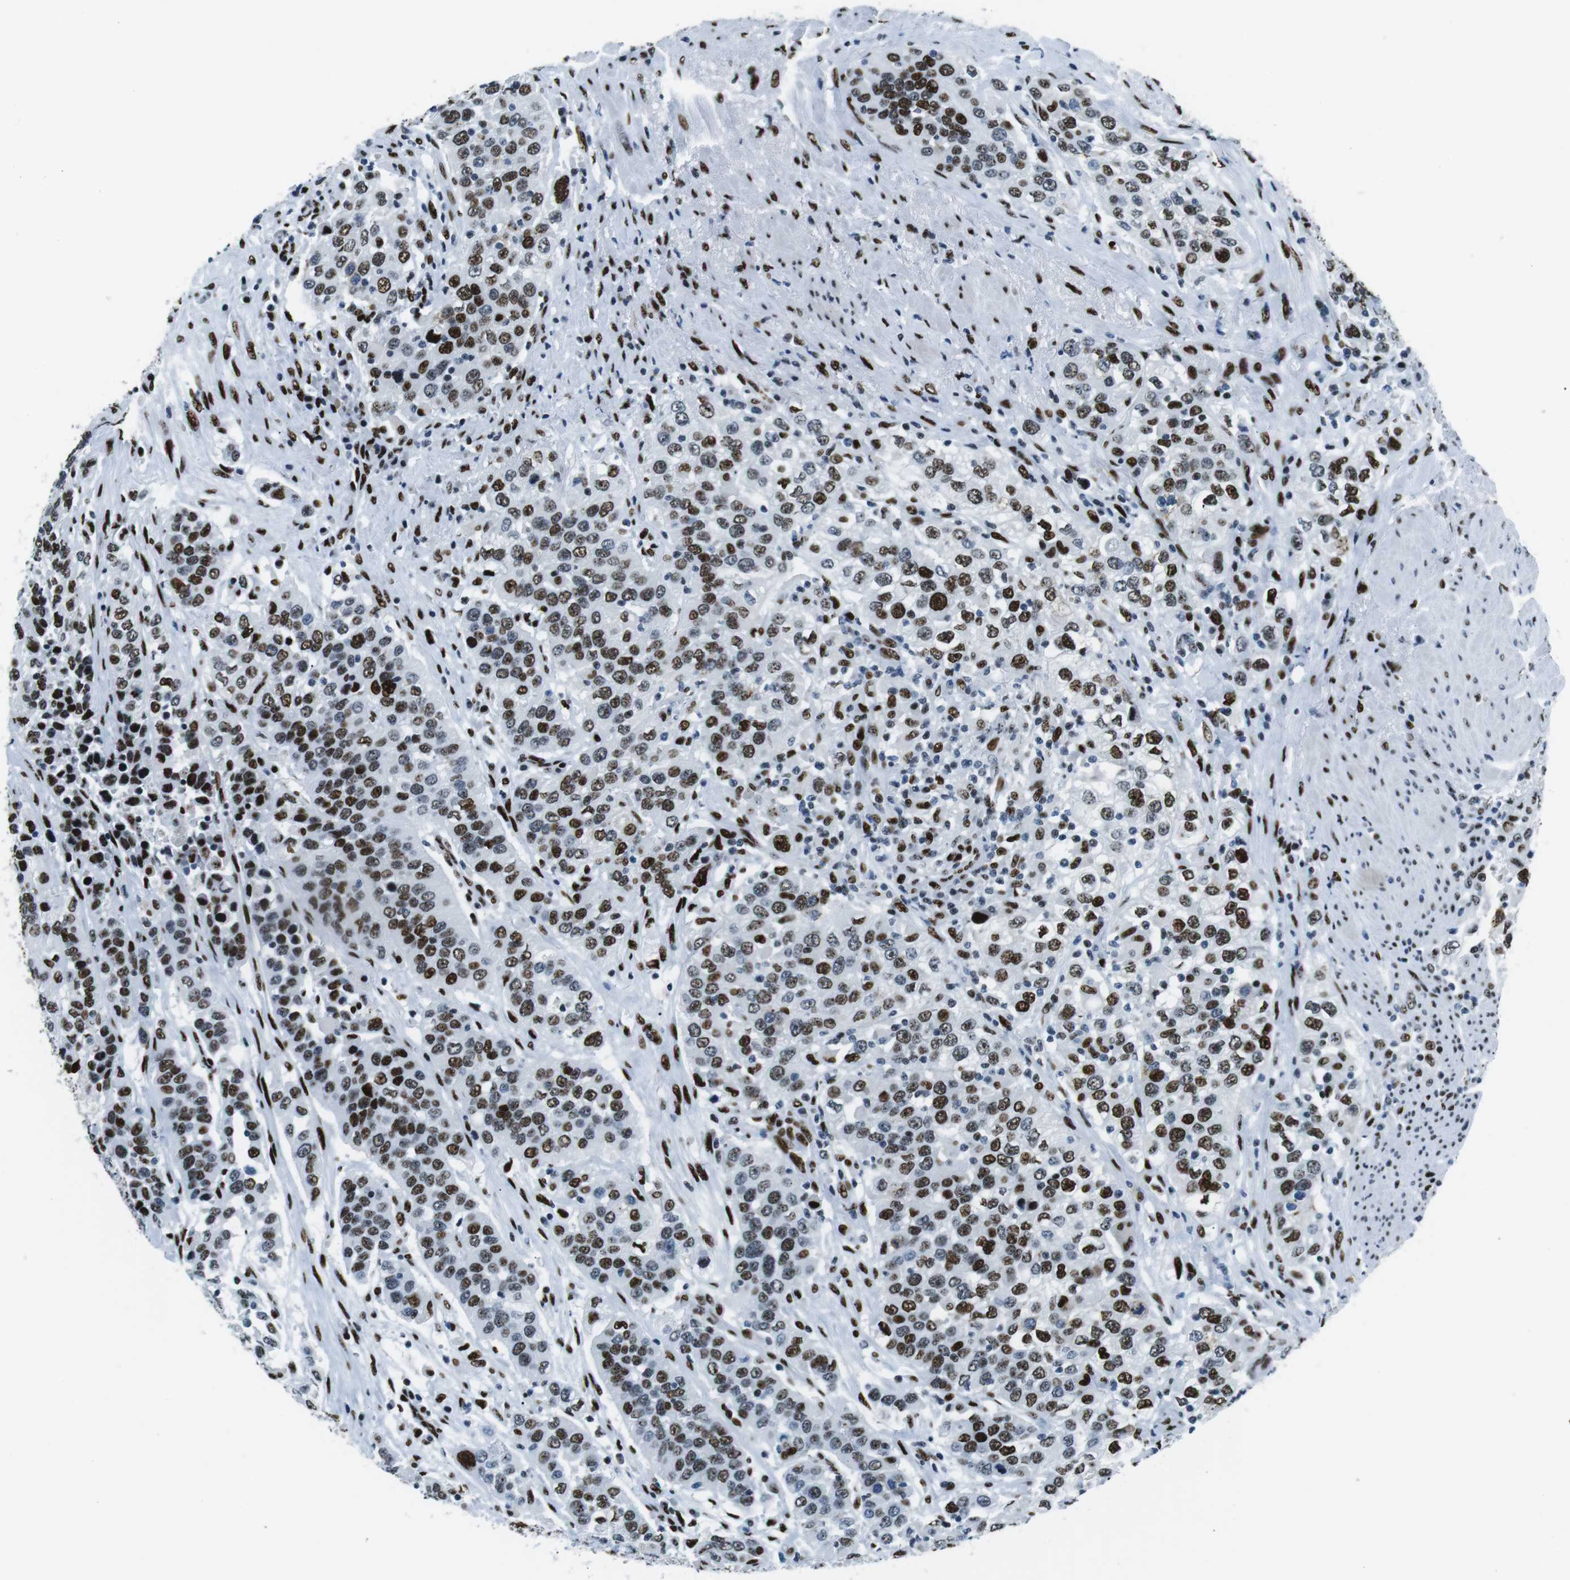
{"staining": {"intensity": "strong", "quantity": ">75%", "location": "nuclear"}, "tissue": "urothelial cancer", "cell_type": "Tumor cells", "image_type": "cancer", "snomed": [{"axis": "morphology", "description": "Urothelial carcinoma, High grade"}, {"axis": "topography", "description": "Urinary bladder"}], "caption": "Human urothelial carcinoma (high-grade) stained for a protein (brown) exhibits strong nuclear positive positivity in approximately >75% of tumor cells.", "gene": "PML", "patient": {"sex": "female", "age": 80}}